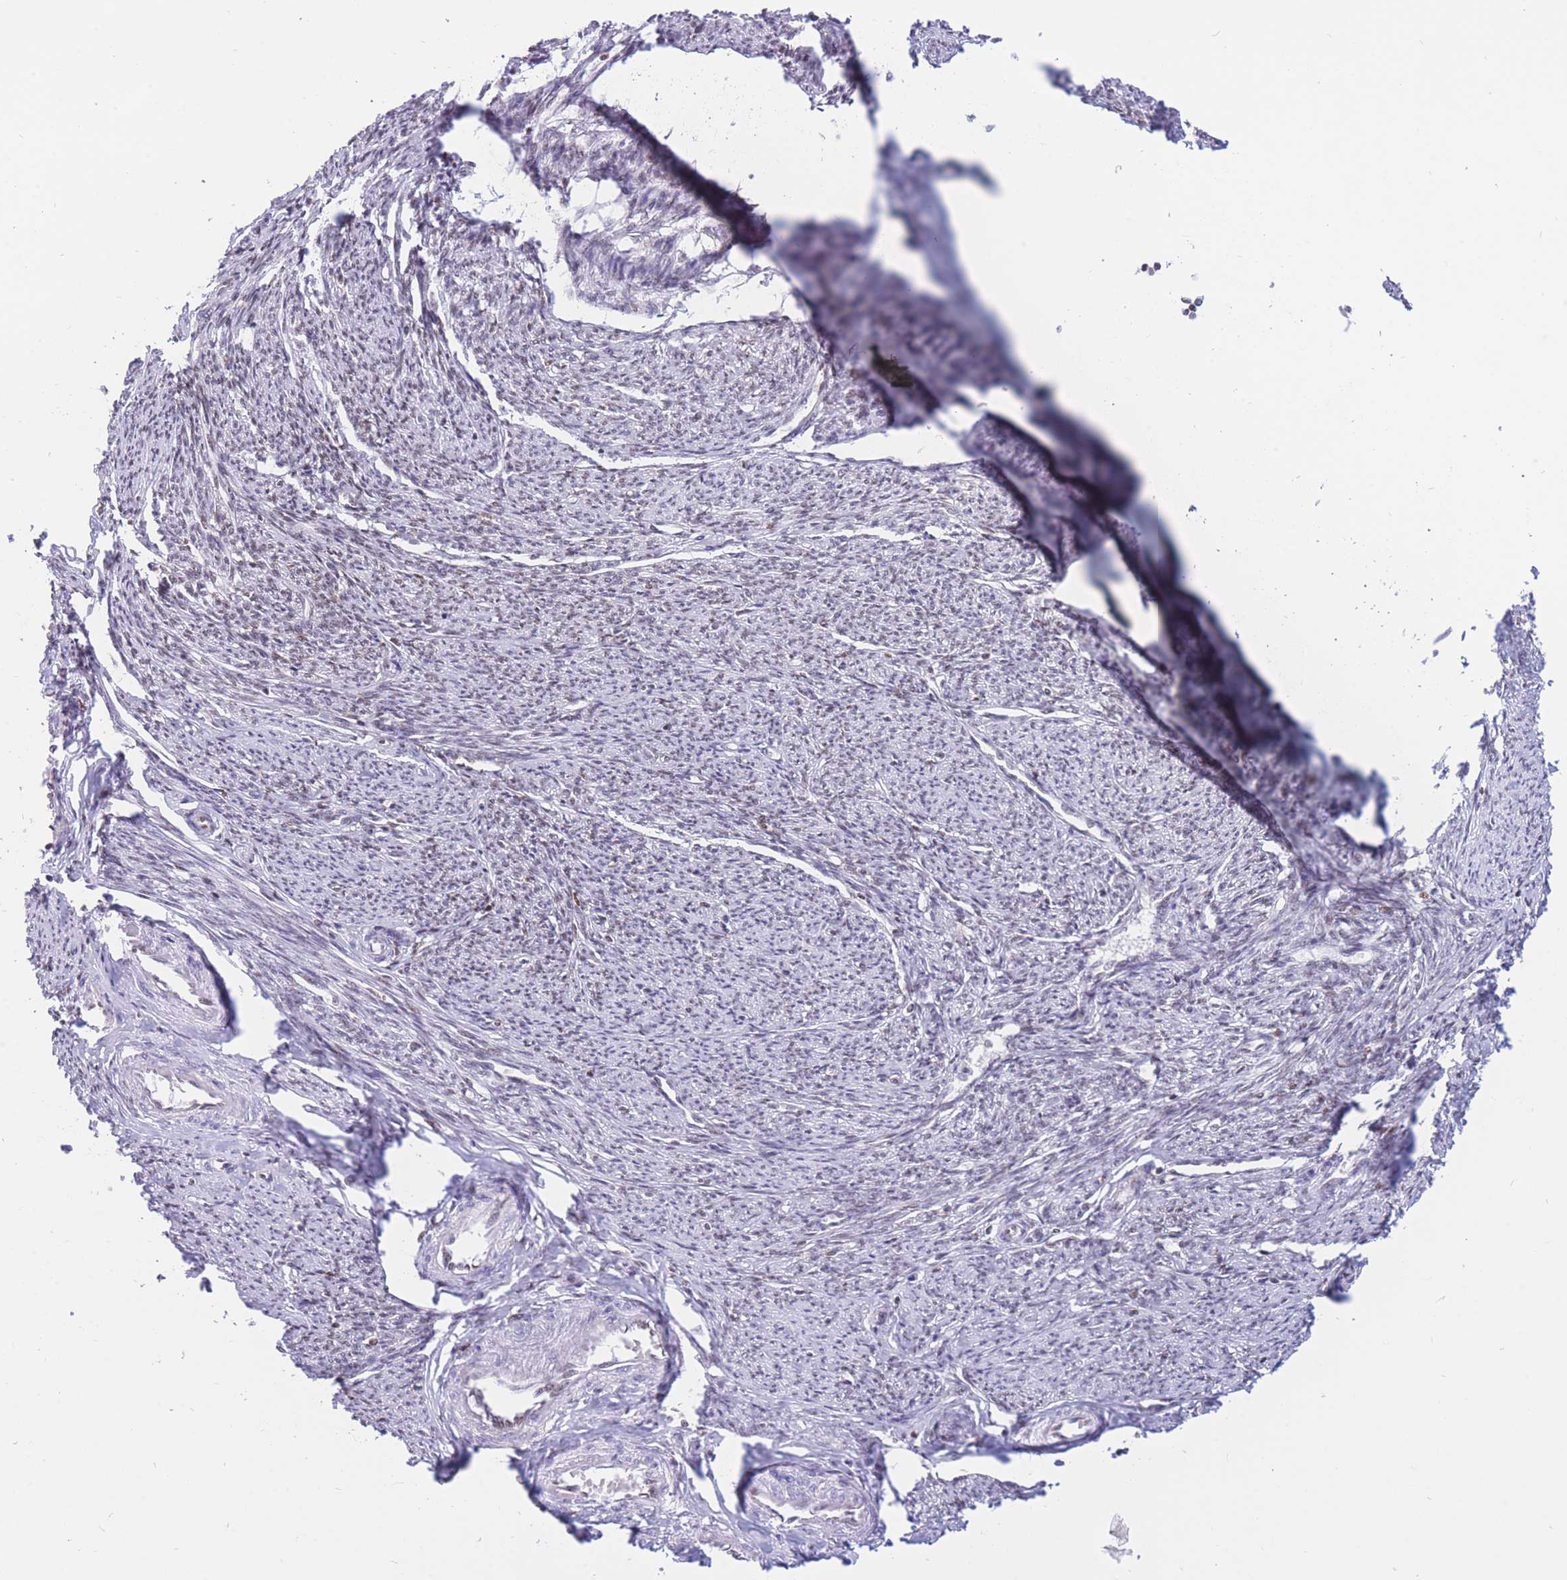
{"staining": {"intensity": "negative", "quantity": "none", "location": "none"}, "tissue": "smooth muscle", "cell_type": "Smooth muscle cells", "image_type": "normal", "snomed": [{"axis": "morphology", "description": "Normal tissue, NOS"}, {"axis": "topography", "description": "Smooth muscle"}, {"axis": "topography", "description": "Uterus"}], "caption": "Immunohistochemistry micrograph of benign human smooth muscle stained for a protein (brown), which shows no expression in smooth muscle cells. (Brightfield microscopy of DAB IHC at high magnification).", "gene": "HMGN1", "patient": {"sex": "female", "age": 59}}